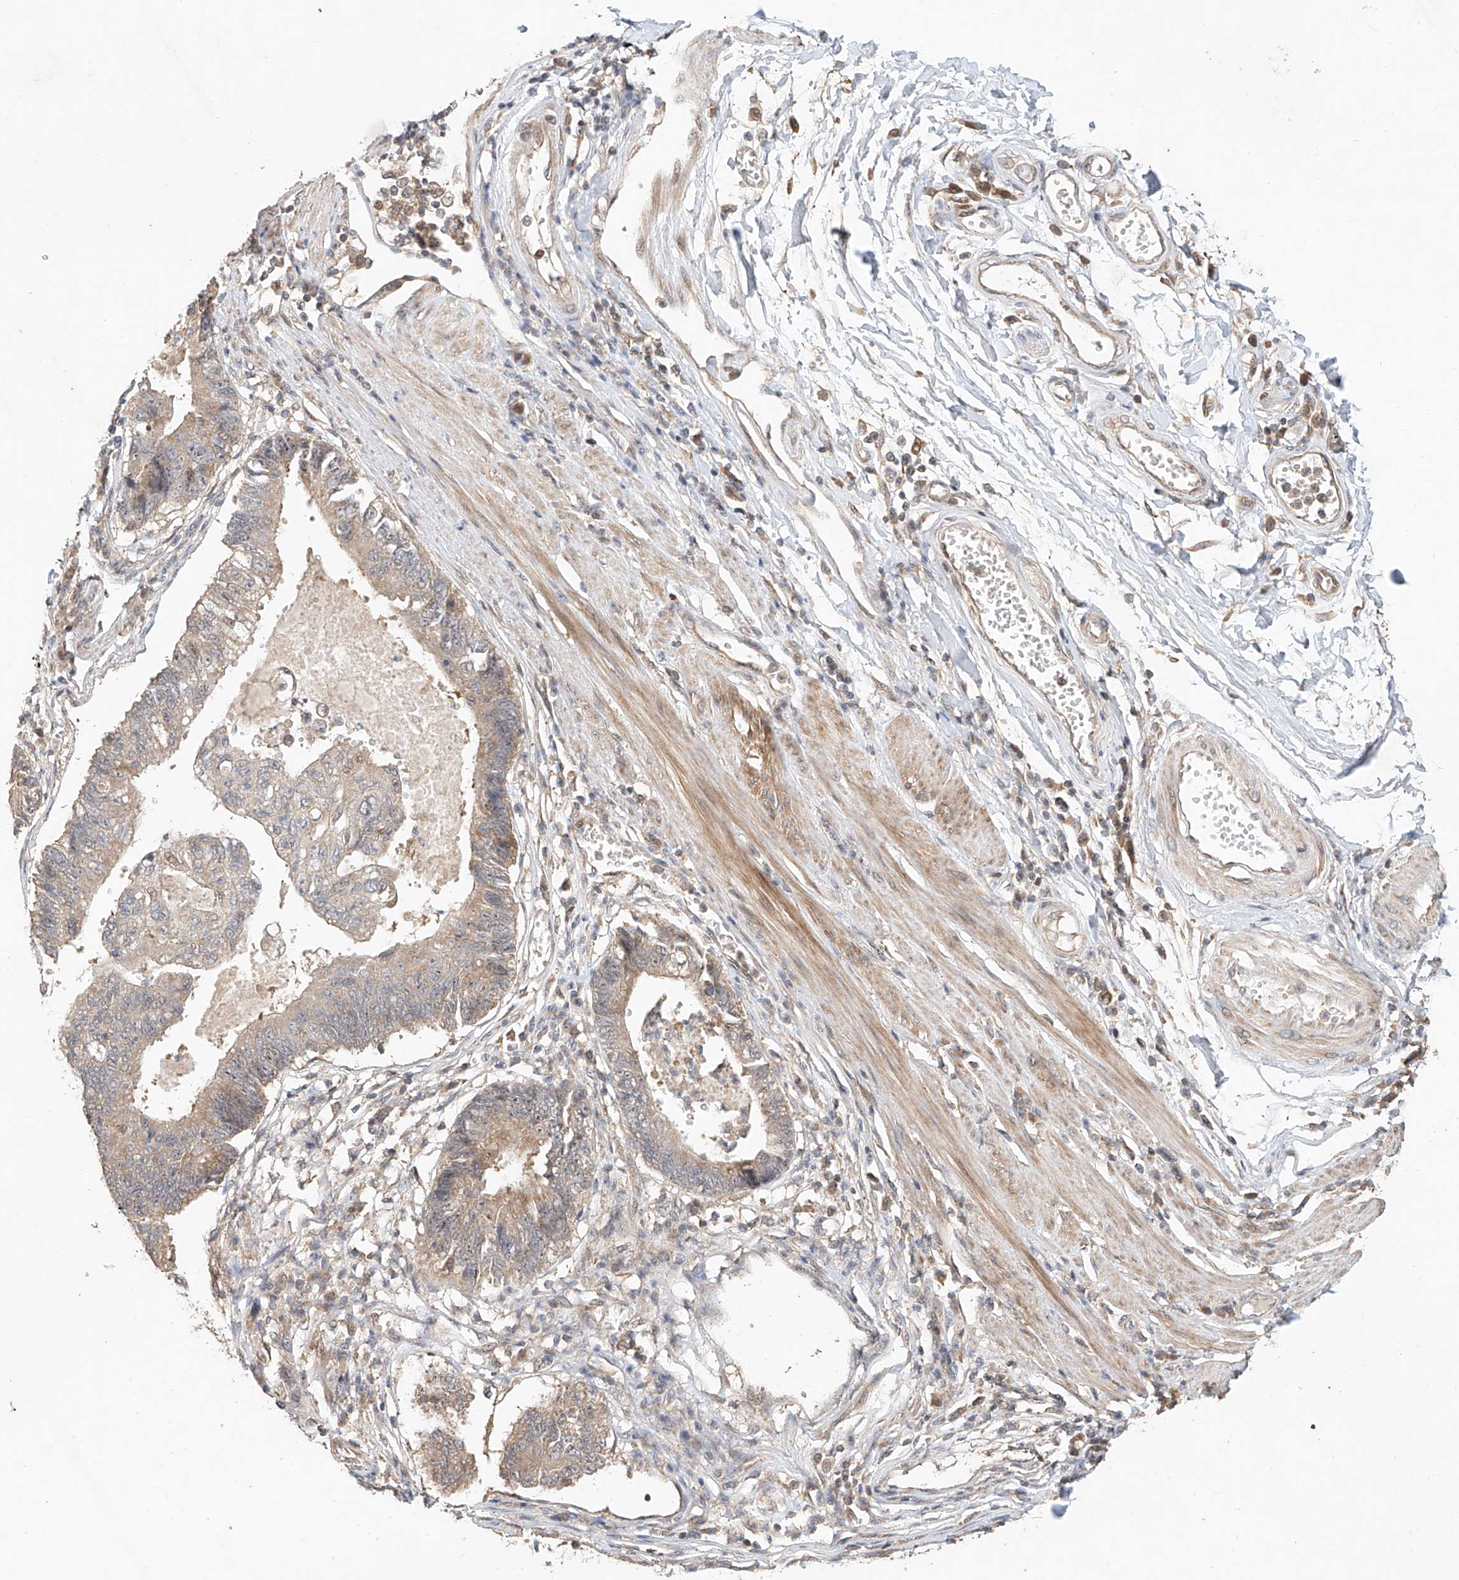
{"staining": {"intensity": "weak", "quantity": "<25%", "location": "cytoplasmic/membranous"}, "tissue": "stomach cancer", "cell_type": "Tumor cells", "image_type": "cancer", "snomed": [{"axis": "morphology", "description": "Adenocarcinoma, NOS"}, {"axis": "topography", "description": "Stomach"}], "caption": "IHC micrograph of stomach adenocarcinoma stained for a protein (brown), which displays no positivity in tumor cells.", "gene": "TMEM61", "patient": {"sex": "male", "age": 59}}